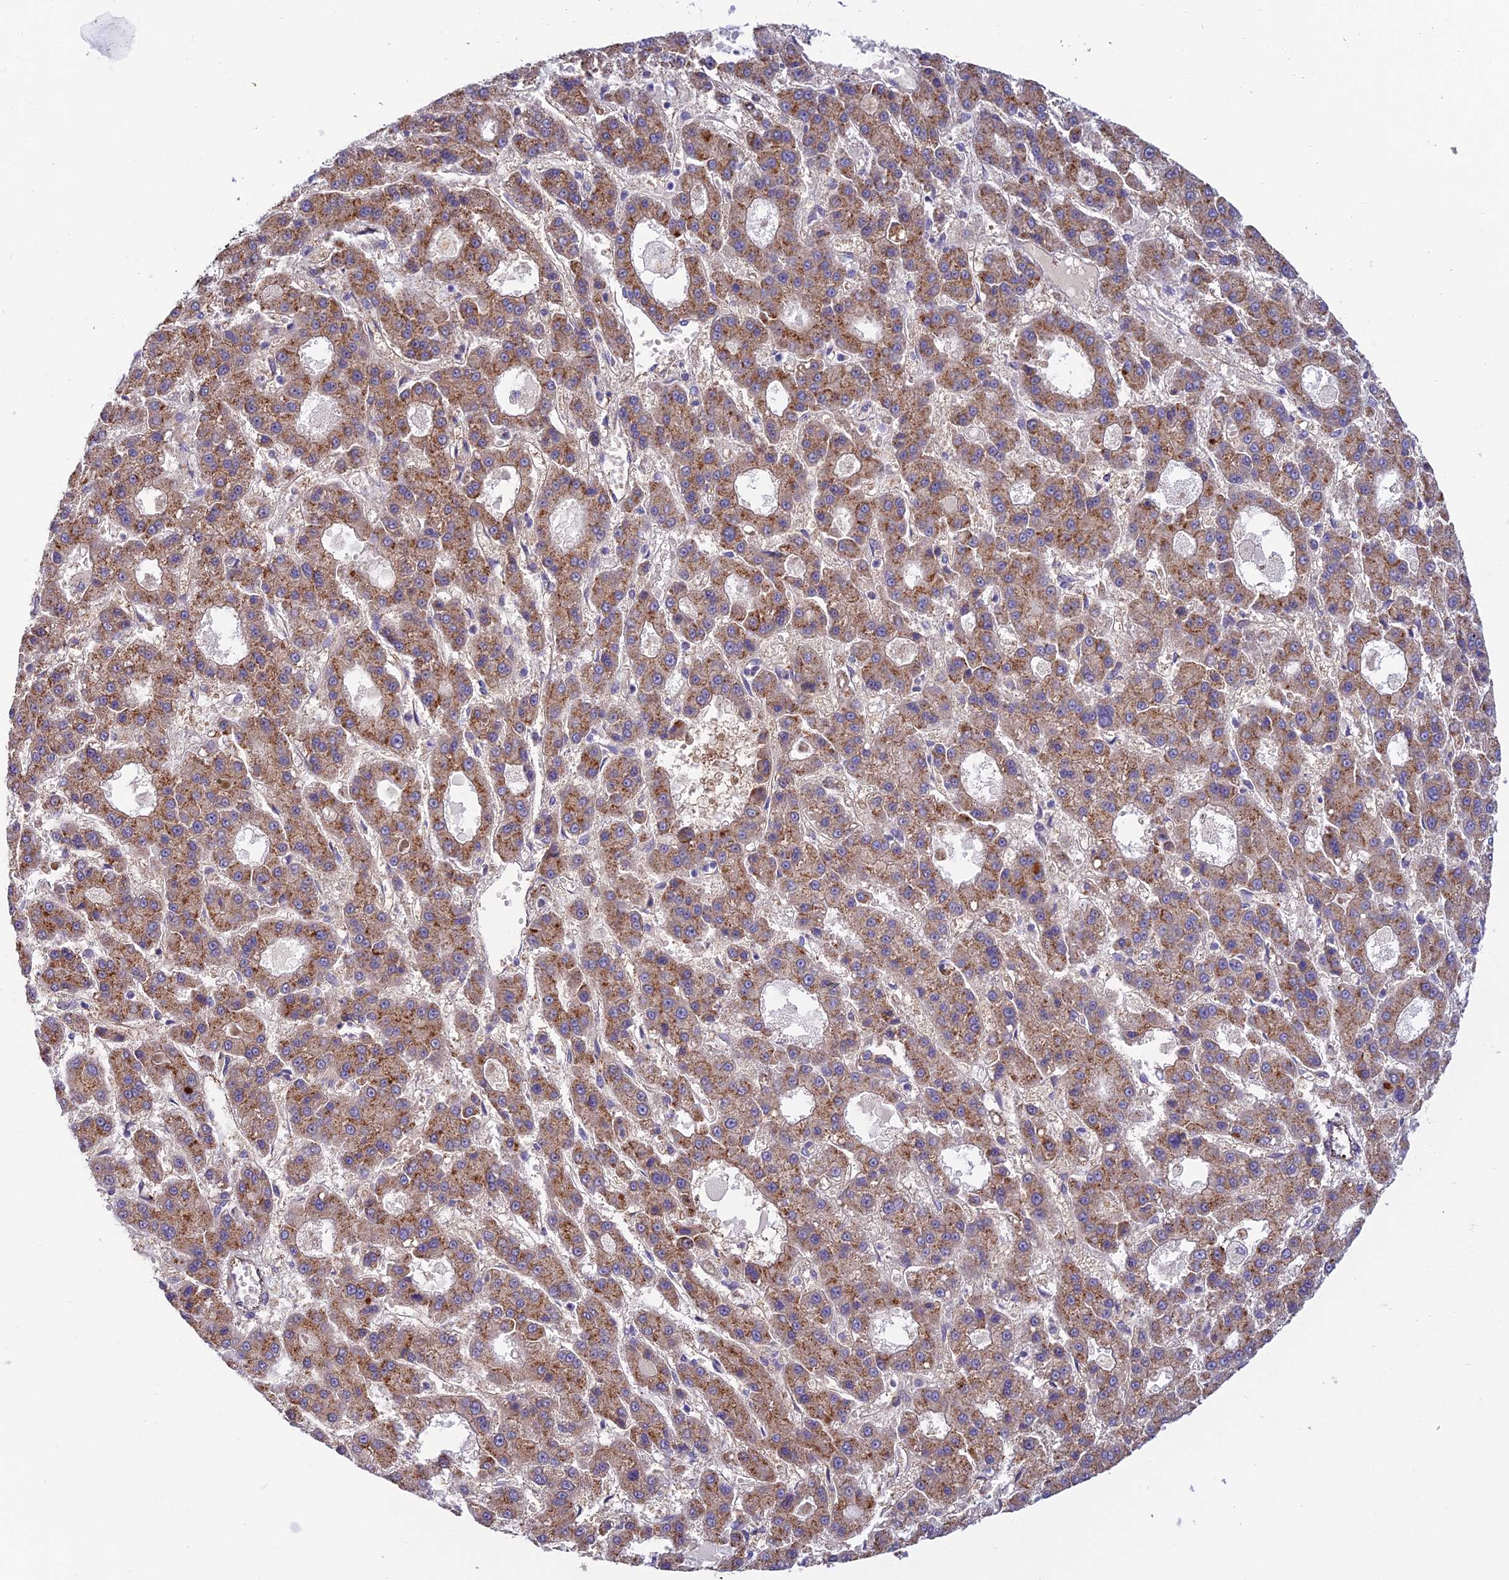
{"staining": {"intensity": "moderate", "quantity": ">75%", "location": "cytoplasmic/membranous"}, "tissue": "liver cancer", "cell_type": "Tumor cells", "image_type": "cancer", "snomed": [{"axis": "morphology", "description": "Carcinoma, Hepatocellular, NOS"}, {"axis": "topography", "description": "Liver"}], "caption": "Protein staining by immunohistochemistry (IHC) exhibits moderate cytoplasmic/membranous expression in approximately >75% of tumor cells in liver hepatocellular carcinoma. The staining was performed using DAB, with brown indicating positive protein expression. Nuclei are stained blue with hematoxylin.", "gene": "DUS2", "patient": {"sex": "male", "age": 70}}